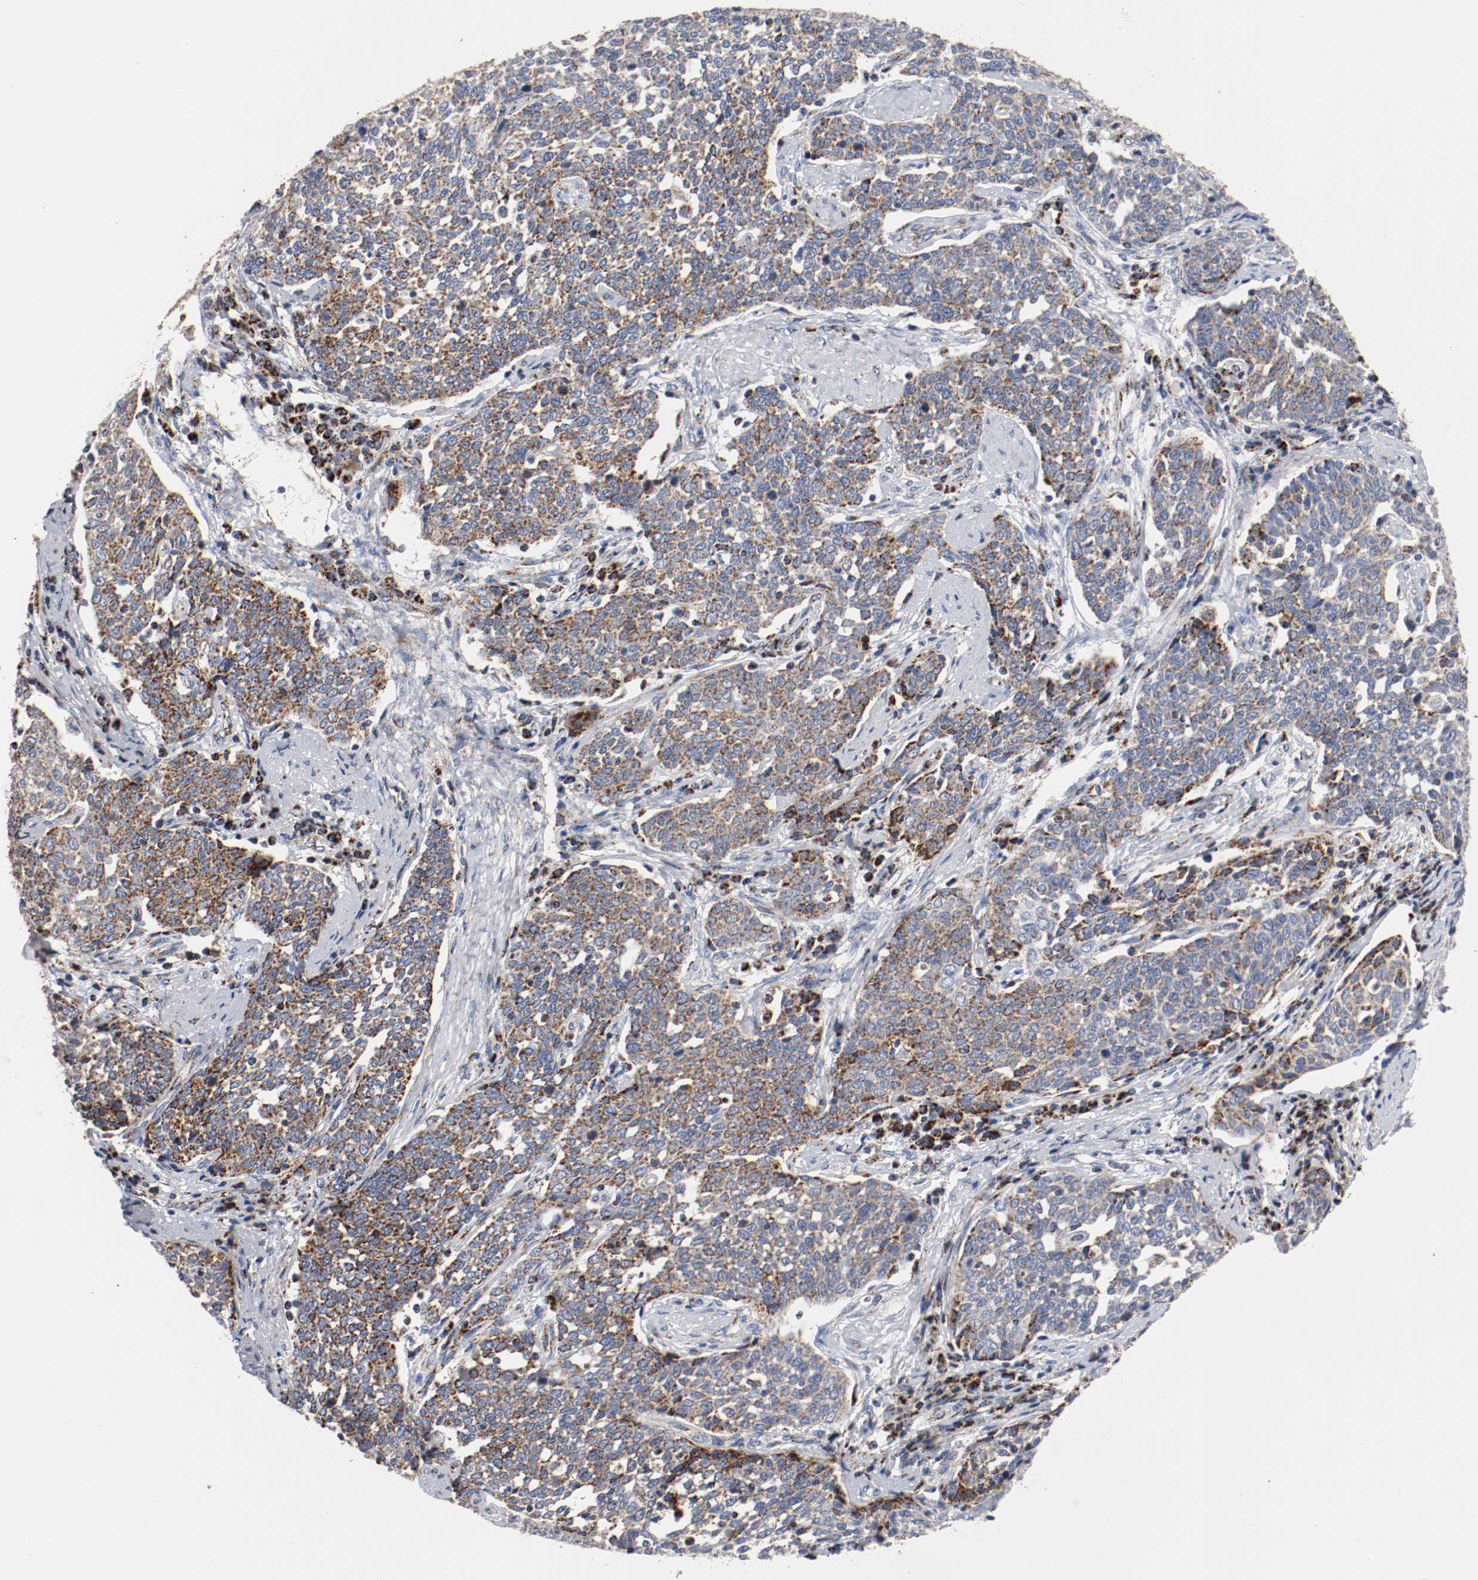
{"staining": {"intensity": "moderate", "quantity": "25%-75%", "location": "cytoplasmic/membranous"}, "tissue": "cervical cancer", "cell_type": "Tumor cells", "image_type": "cancer", "snomed": [{"axis": "morphology", "description": "Squamous cell carcinoma, NOS"}, {"axis": "topography", "description": "Cervix"}], "caption": "Cervical cancer (squamous cell carcinoma) was stained to show a protein in brown. There is medium levels of moderate cytoplasmic/membranous positivity in about 25%-75% of tumor cells. Immunohistochemistry (ihc) stains the protein in brown and the nuclei are stained blue.", "gene": "TUBD1", "patient": {"sex": "female", "age": 34}}